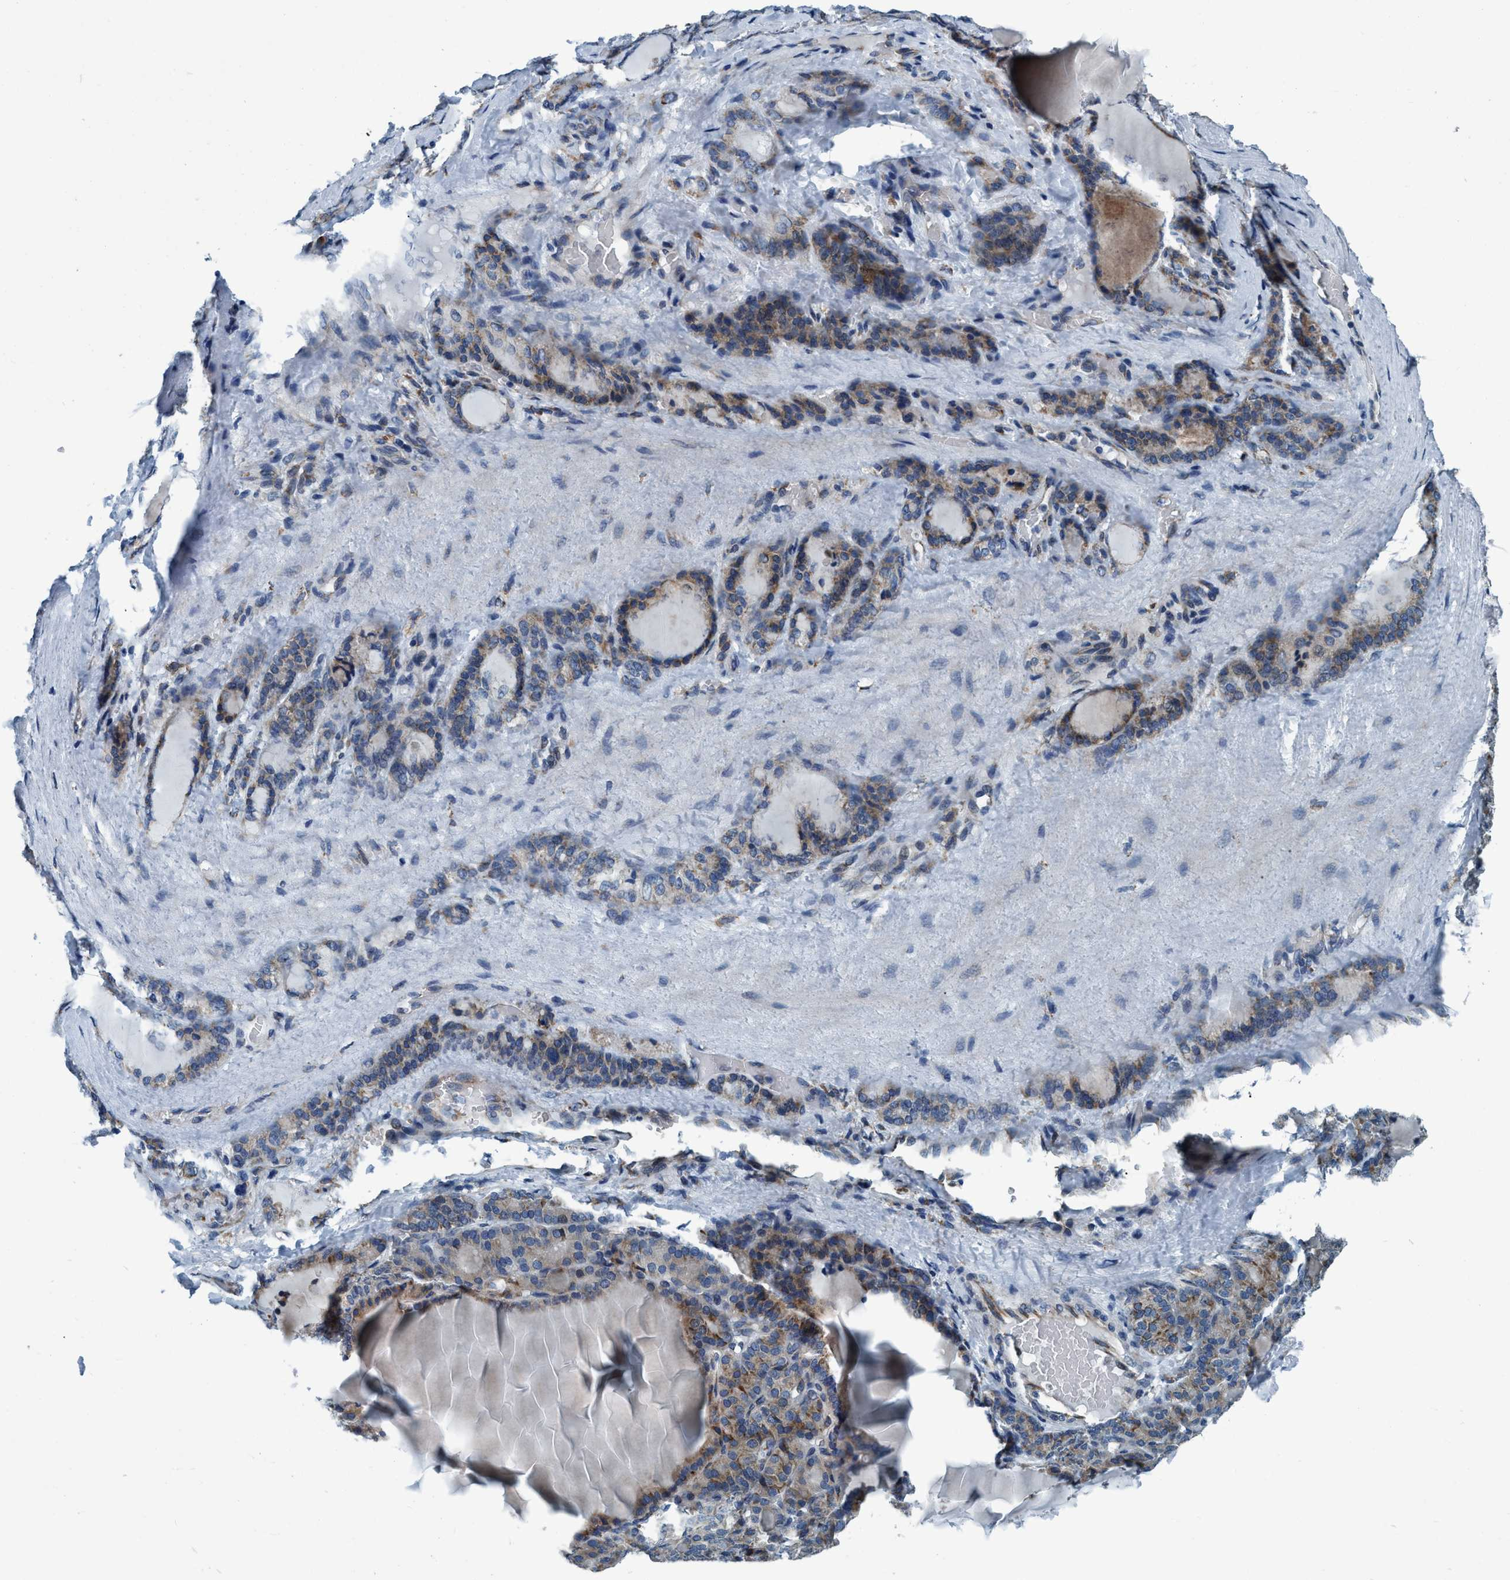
{"staining": {"intensity": "moderate", "quantity": ">75%", "location": "cytoplasmic/membranous"}, "tissue": "thyroid gland", "cell_type": "Glandular cells", "image_type": "normal", "snomed": [{"axis": "morphology", "description": "Normal tissue, NOS"}, {"axis": "topography", "description": "Thyroid gland"}], "caption": "Brown immunohistochemical staining in normal thyroid gland exhibits moderate cytoplasmic/membranous expression in approximately >75% of glandular cells.", "gene": "ARMC9", "patient": {"sex": "female", "age": 28}}